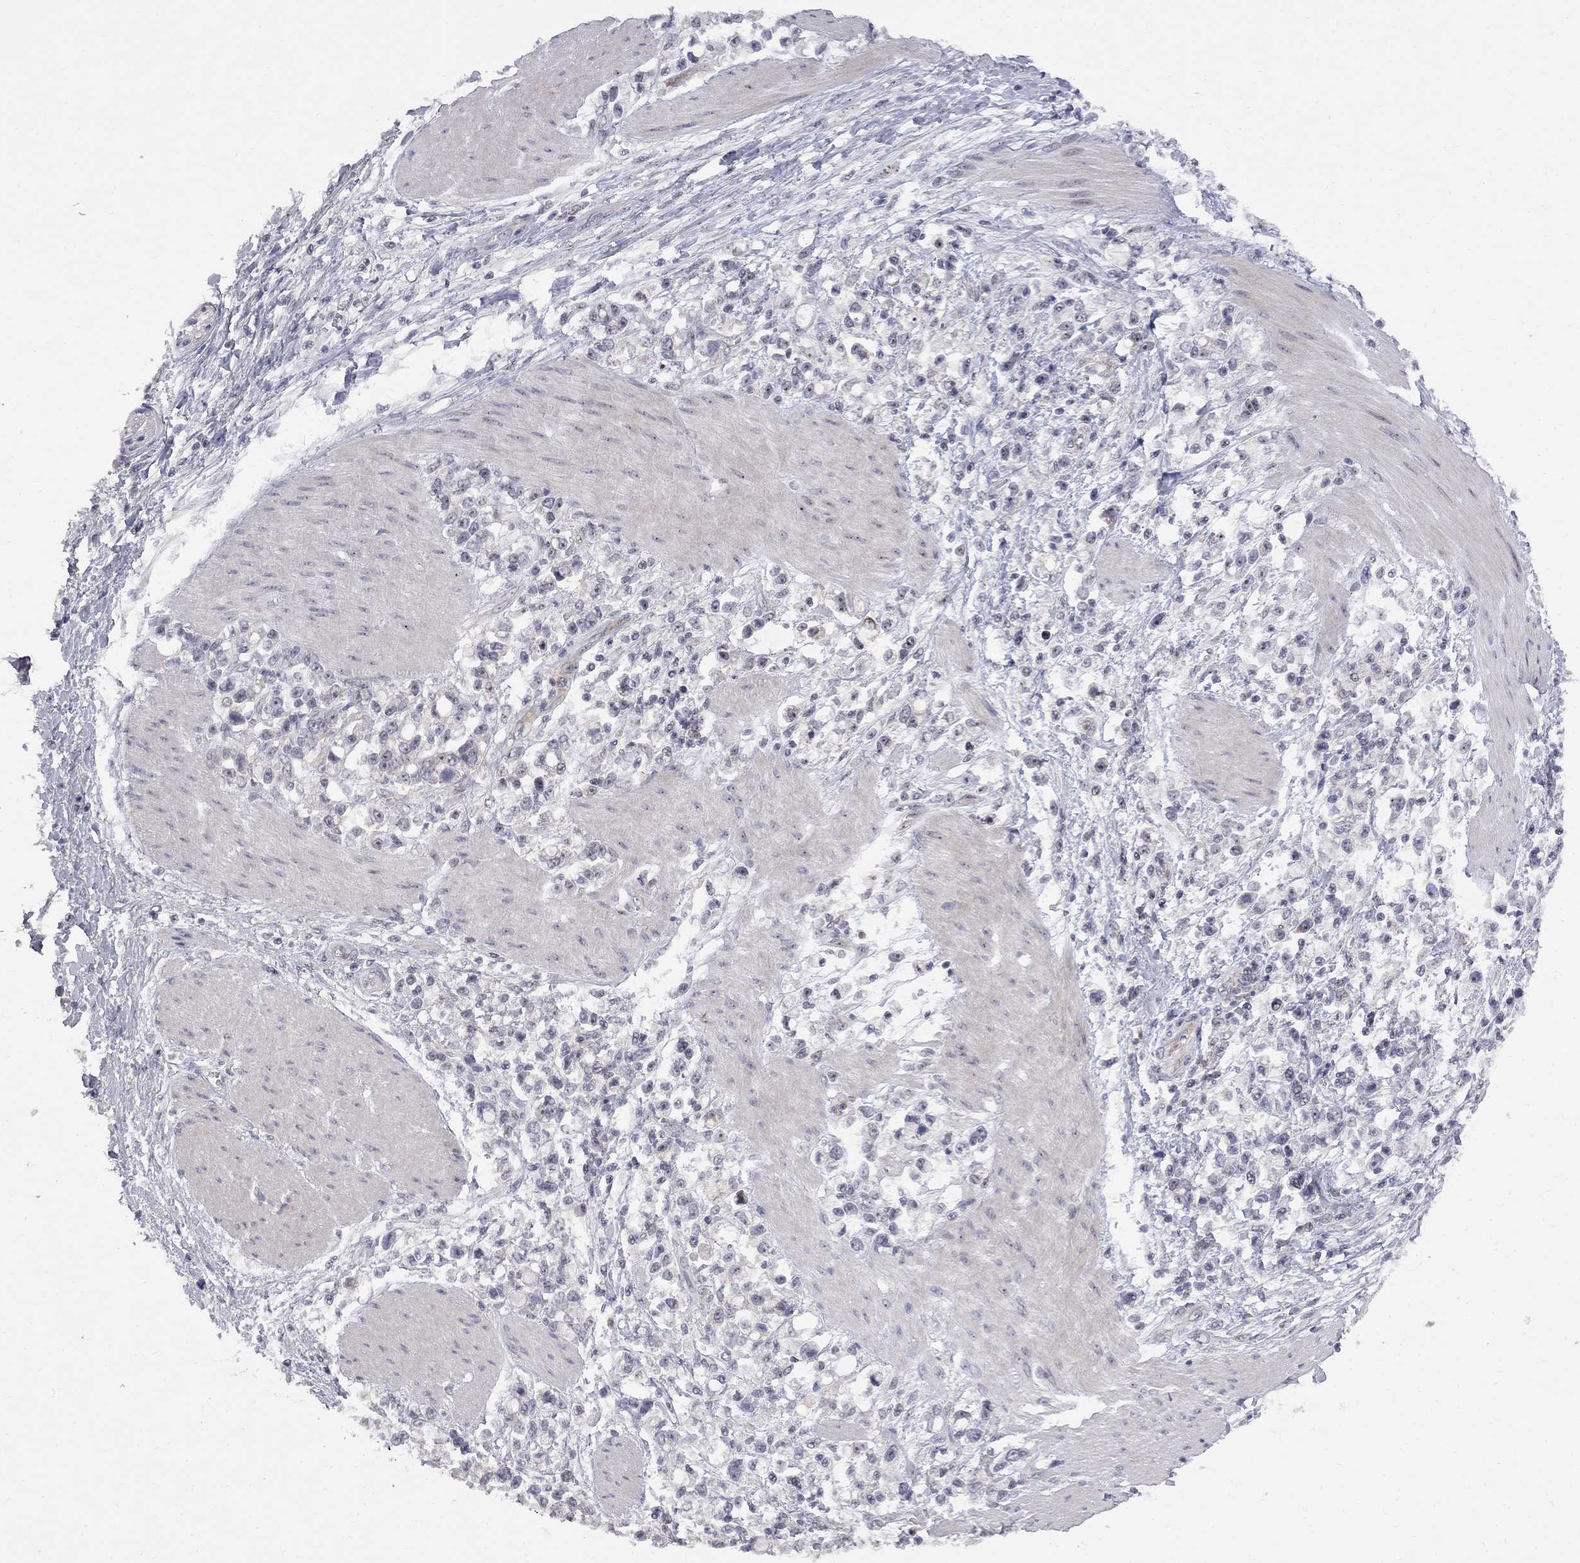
{"staining": {"intensity": "negative", "quantity": "none", "location": "none"}, "tissue": "stomach cancer", "cell_type": "Tumor cells", "image_type": "cancer", "snomed": [{"axis": "morphology", "description": "Adenocarcinoma, NOS"}, {"axis": "topography", "description": "Stomach"}], "caption": "Human stomach adenocarcinoma stained for a protein using immunohistochemistry (IHC) reveals no positivity in tumor cells.", "gene": "DHX33", "patient": {"sex": "male", "age": 63}}